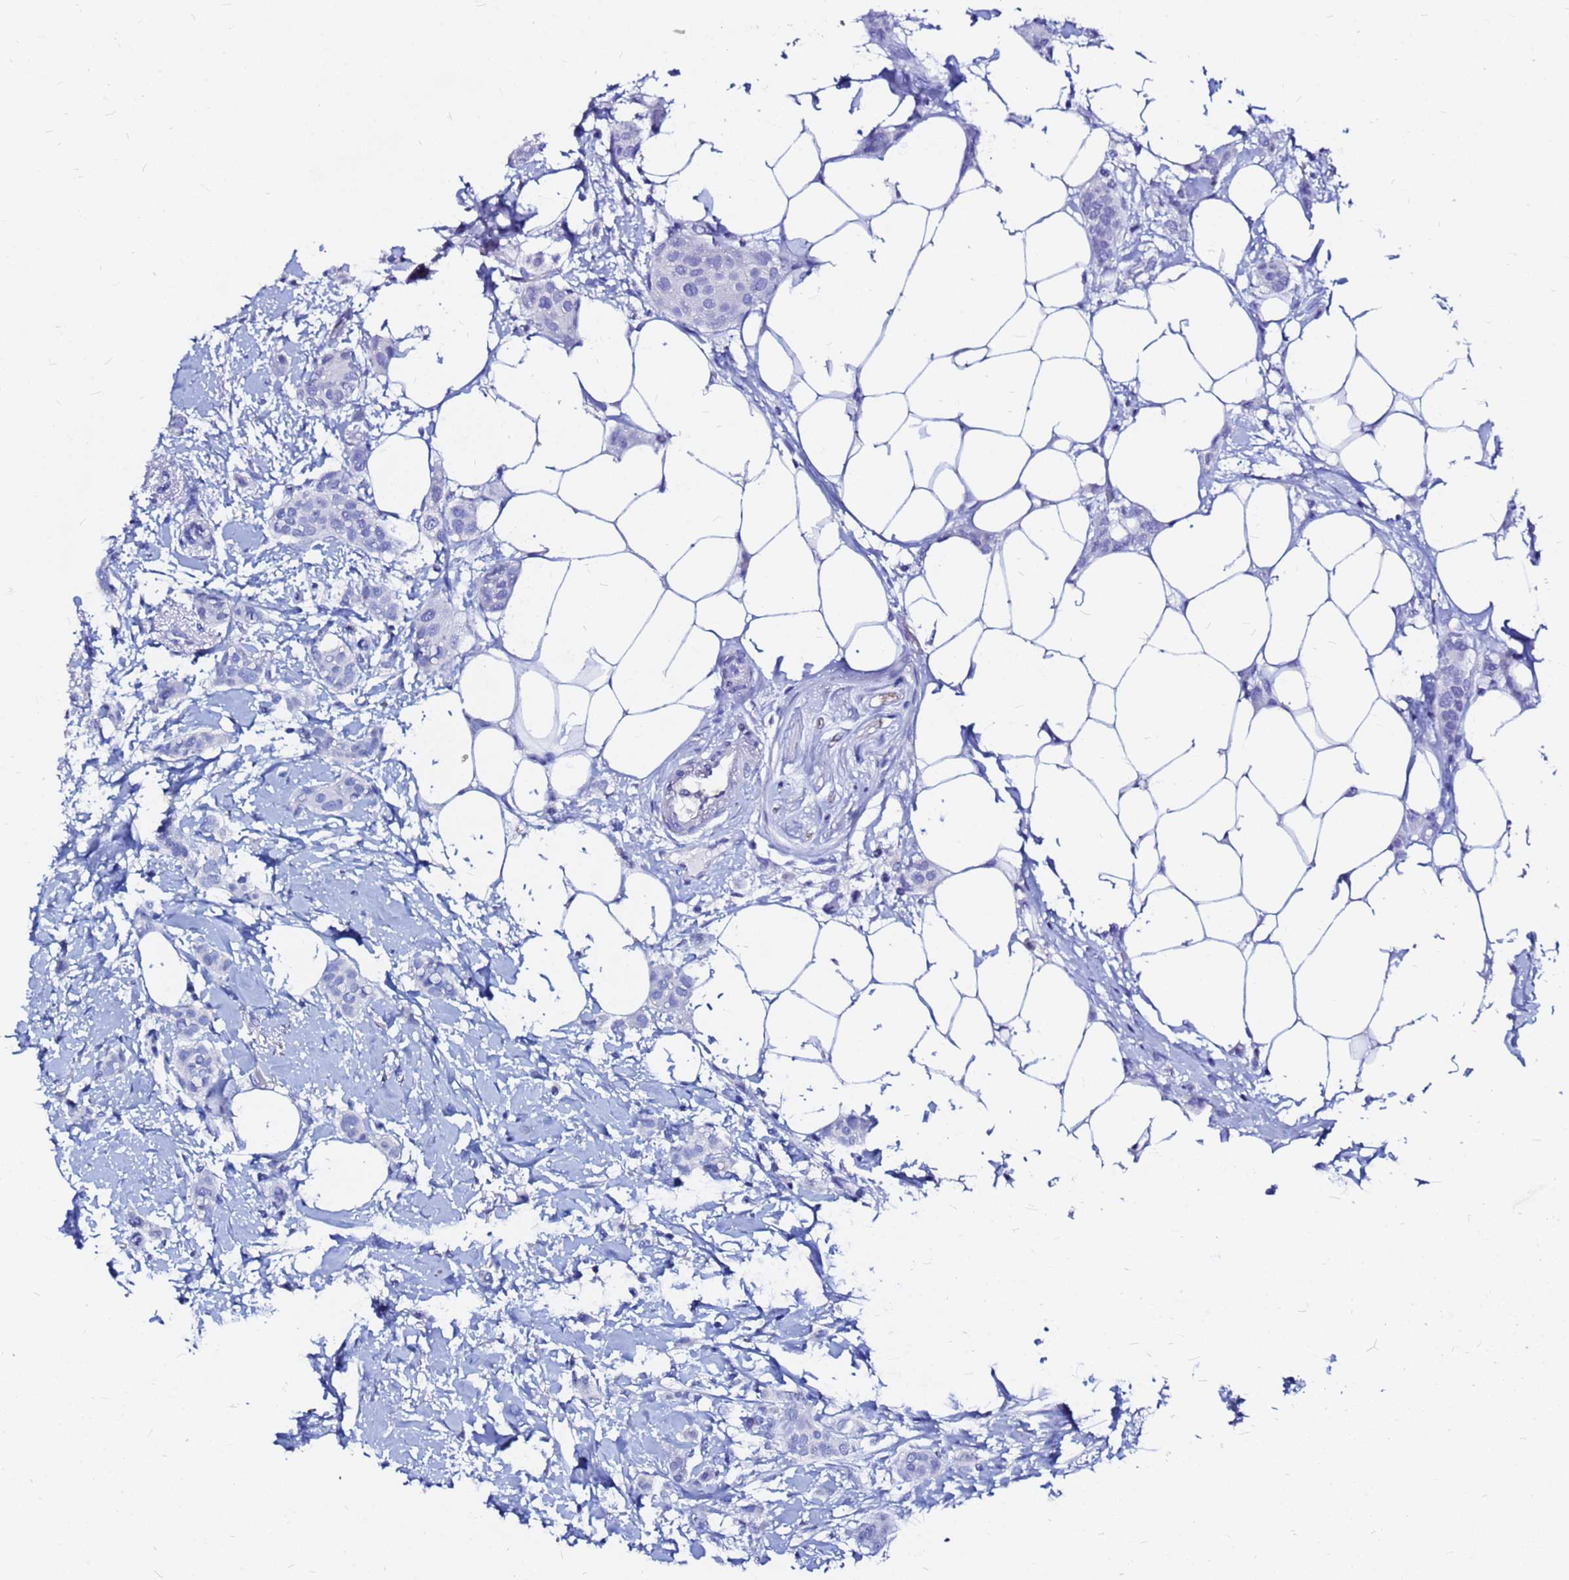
{"staining": {"intensity": "negative", "quantity": "none", "location": "none"}, "tissue": "breast cancer", "cell_type": "Tumor cells", "image_type": "cancer", "snomed": [{"axis": "morphology", "description": "Duct carcinoma"}, {"axis": "topography", "description": "Breast"}], "caption": "IHC of human breast invasive ductal carcinoma exhibits no positivity in tumor cells.", "gene": "PPP1R14C", "patient": {"sex": "female", "age": 72}}